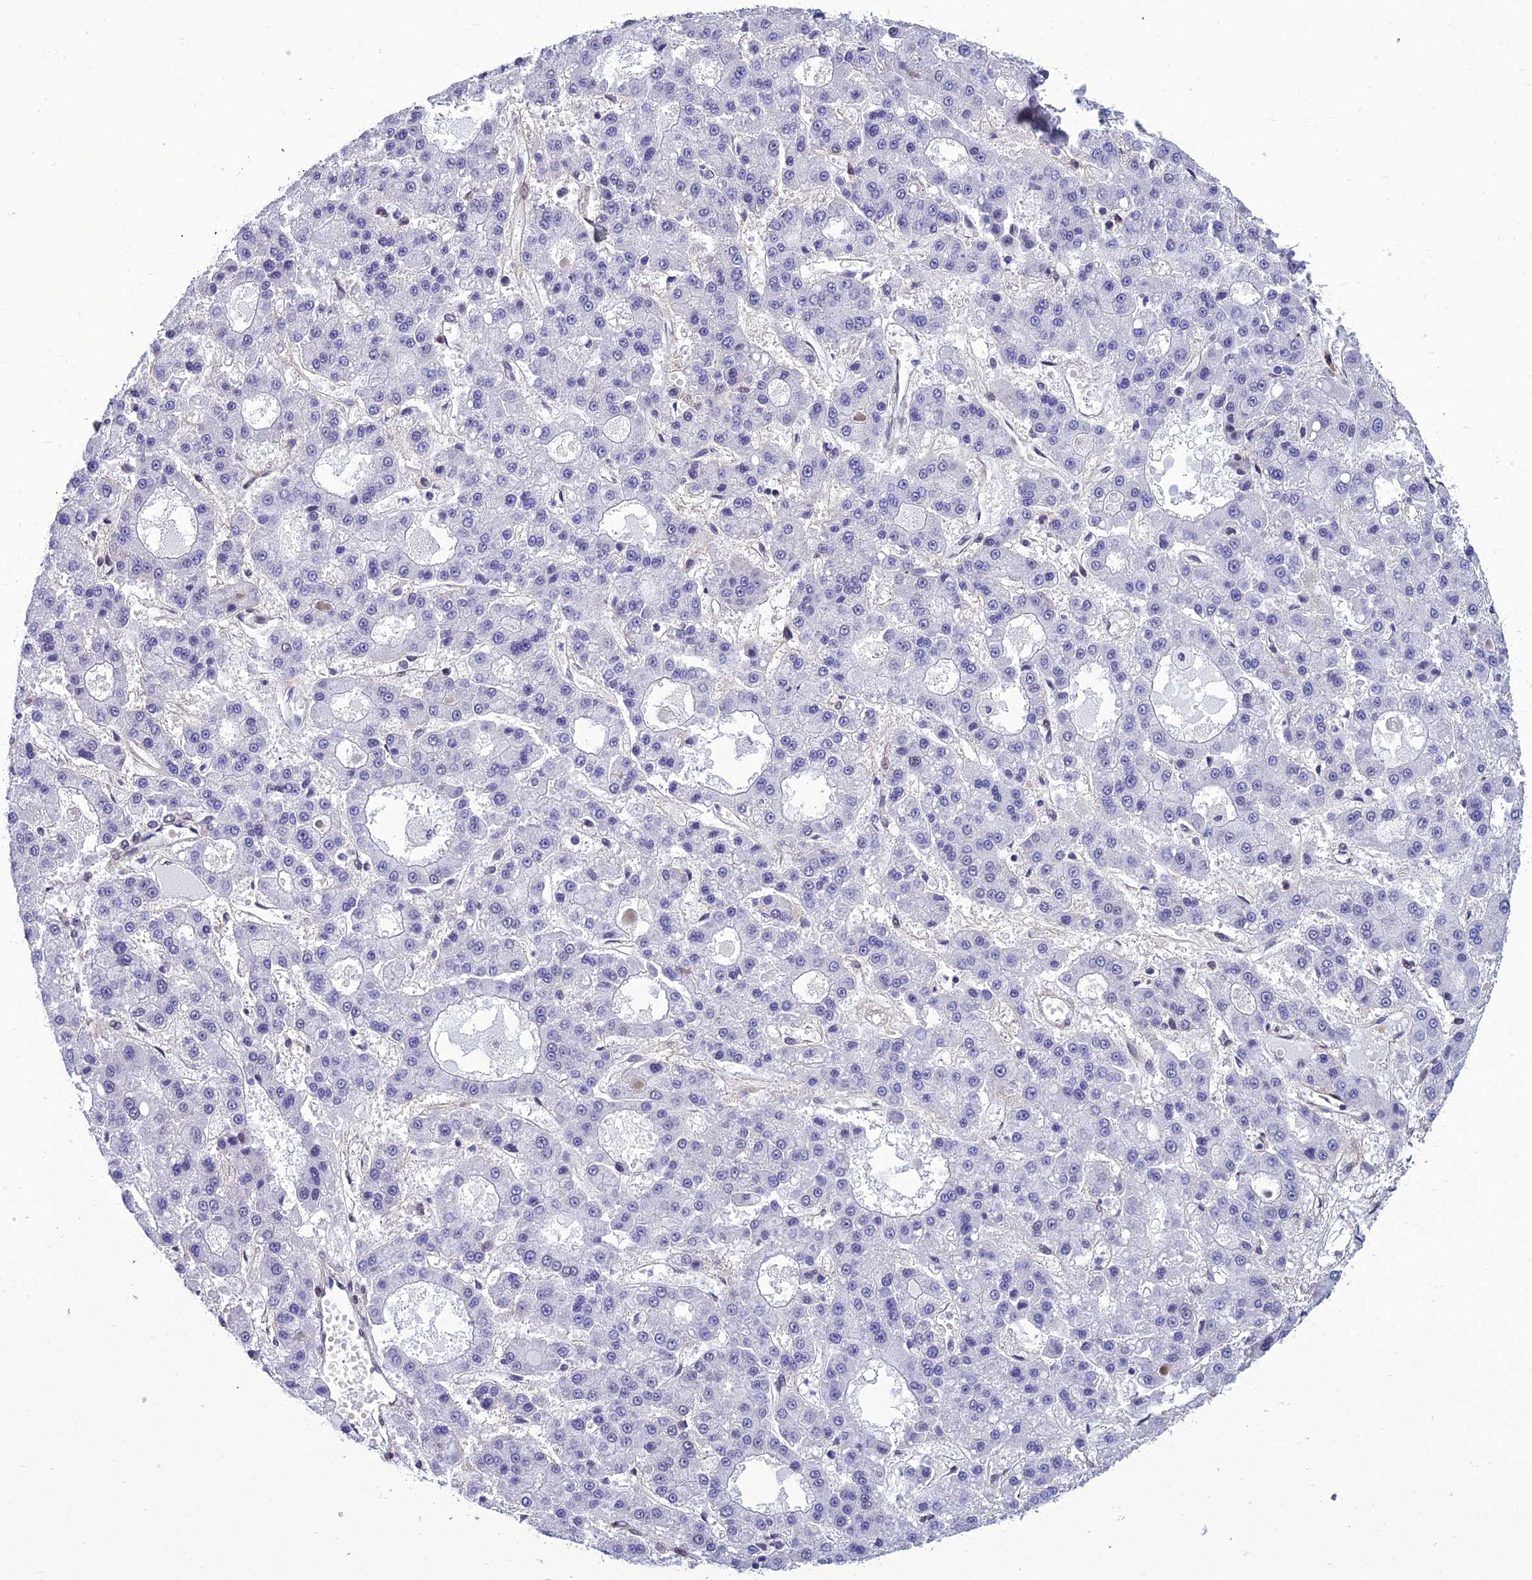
{"staining": {"intensity": "negative", "quantity": "none", "location": "none"}, "tissue": "liver cancer", "cell_type": "Tumor cells", "image_type": "cancer", "snomed": [{"axis": "morphology", "description": "Carcinoma, Hepatocellular, NOS"}, {"axis": "topography", "description": "Liver"}], "caption": "A photomicrograph of liver cancer (hepatocellular carcinoma) stained for a protein displays no brown staining in tumor cells. (Stains: DAB (3,3'-diaminobenzidine) immunohistochemistry with hematoxylin counter stain, Microscopy: brightfield microscopy at high magnification).", "gene": "RSRC1", "patient": {"sex": "male", "age": 70}}